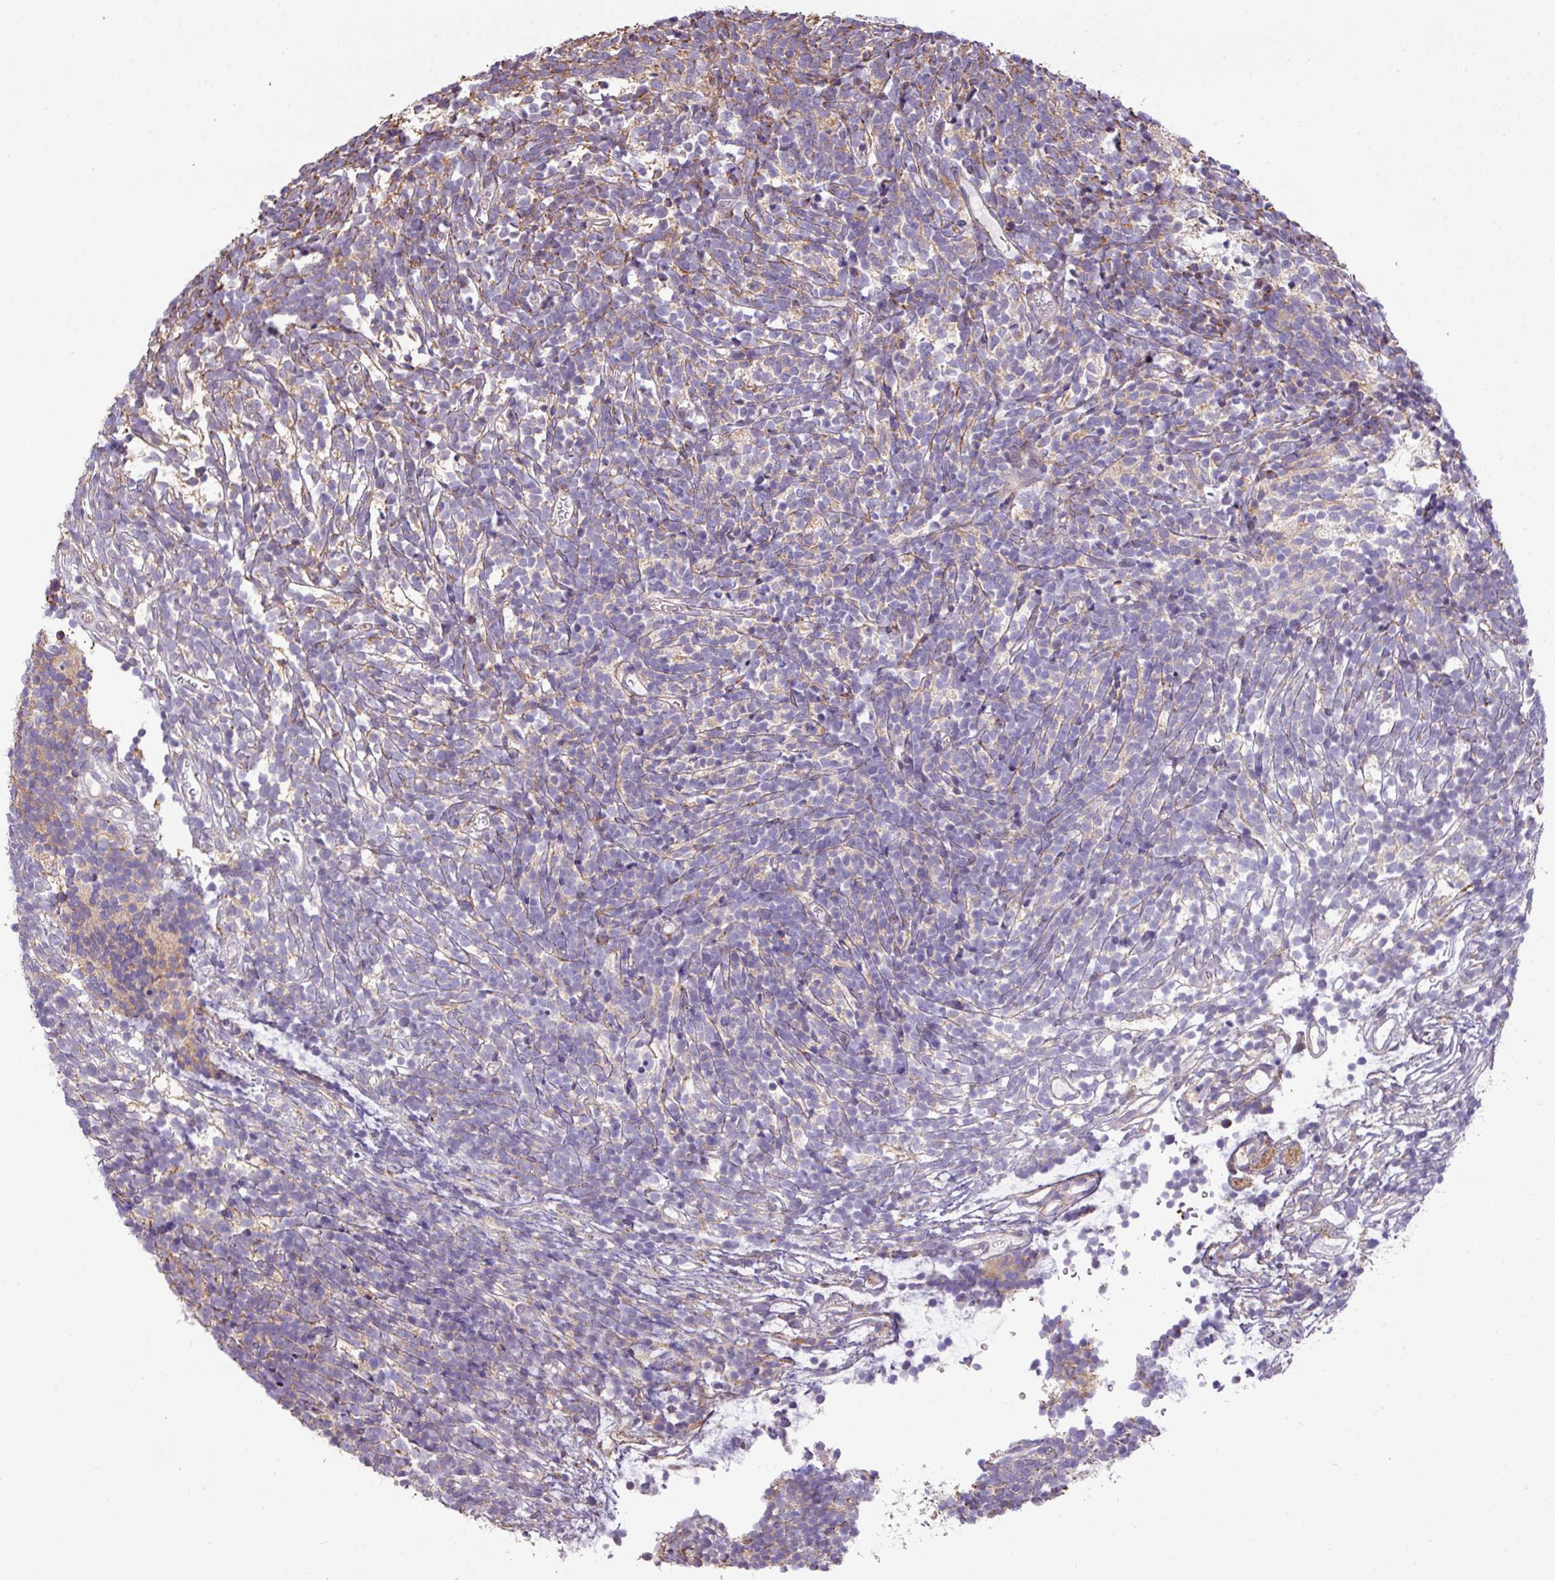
{"staining": {"intensity": "weak", "quantity": "25%-75%", "location": "cytoplasmic/membranous"}, "tissue": "glioma", "cell_type": "Tumor cells", "image_type": "cancer", "snomed": [{"axis": "morphology", "description": "Glioma, malignant, Low grade"}, {"axis": "topography", "description": "Brain"}], "caption": "Malignant glioma (low-grade) was stained to show a protein in brown. There is low levels of weak cytoplasmic/membranous expression in about 25%-75% of tumor cells. (Stains: DAB in brown, nuclei in blue, Microscopy: brightfield microscopy at high magnification).", "gene": "LRRC41", "patient": {"sex": "female", "age": 1}}